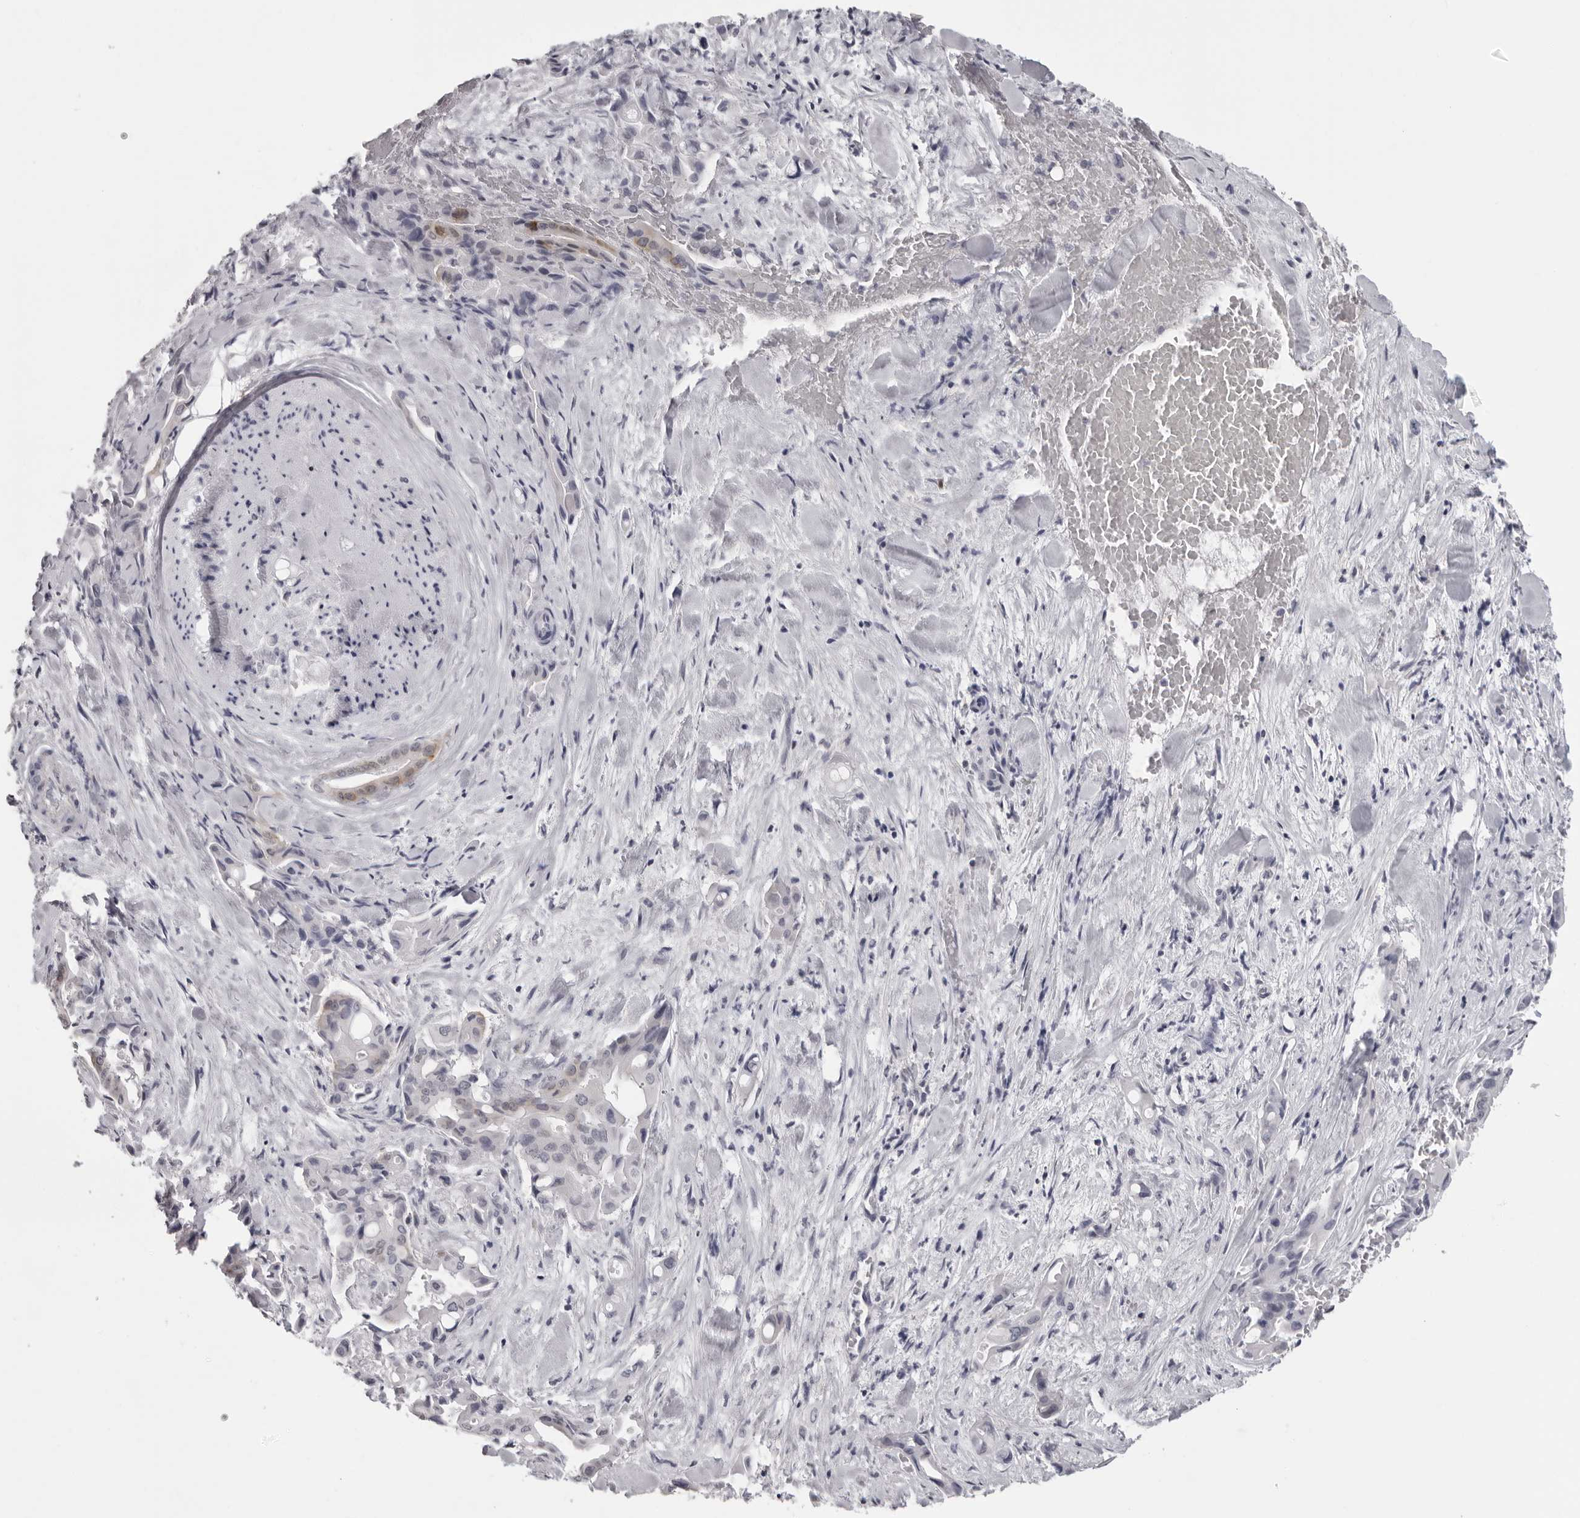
{"staining": {"intensity": "negative", "quantity": "none", "location": "none"}, "tissue": "liver cancer", "cell_type": "Tumor cells", "image_type": "cancer", "snomed": [{"axis": "morphology", "description": "Cholangiocarcinoma"}, {"axis": "topography", "description": "Liver"}], "caption": "Immunohistochemistry (IHC) of liver cancer (cholangiocarcinoma) shows no expression in tumor cells.", "gene": "DNALI1", "patient": {"sex": "female", "age": 68}}